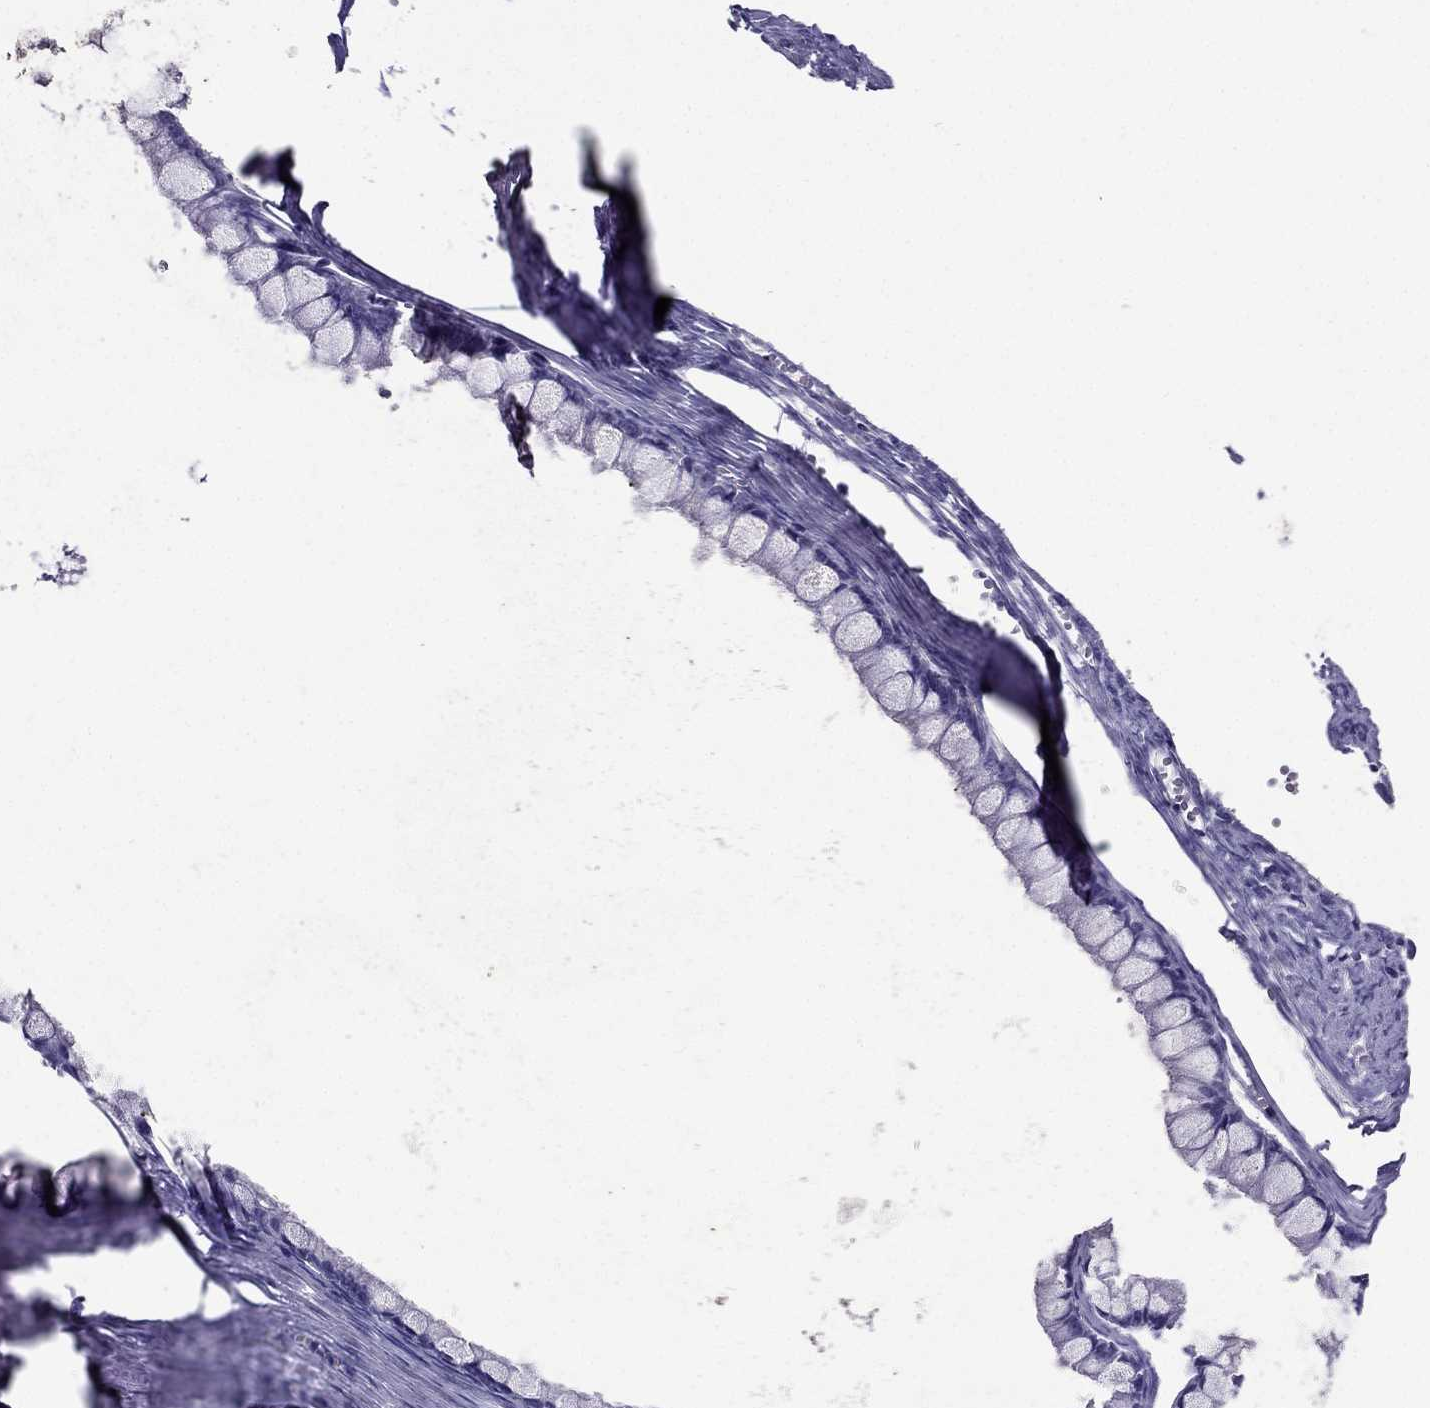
{"staining": {"intensity": "negative", "quantity": "none", "location": "none"}, "tissue": "ovarian cancer", "cell_type": "Tumor cells", "image_type": "cancer", "snomed": [{"axis": "morphology", "description": "Cystadenocarcinoma, mucinous, NOS"}, {"axis": "topography", "description": "Ovary"}], "caption": "DAB (3,3'-diaminobenzidine) immunohistochemical staining of mucinous cystadenocarcinoma (ovarian) reveals no significant positivity in tumor cells.", "gene": "AAK1", "patient": {"sex": "female", "age": 67}}